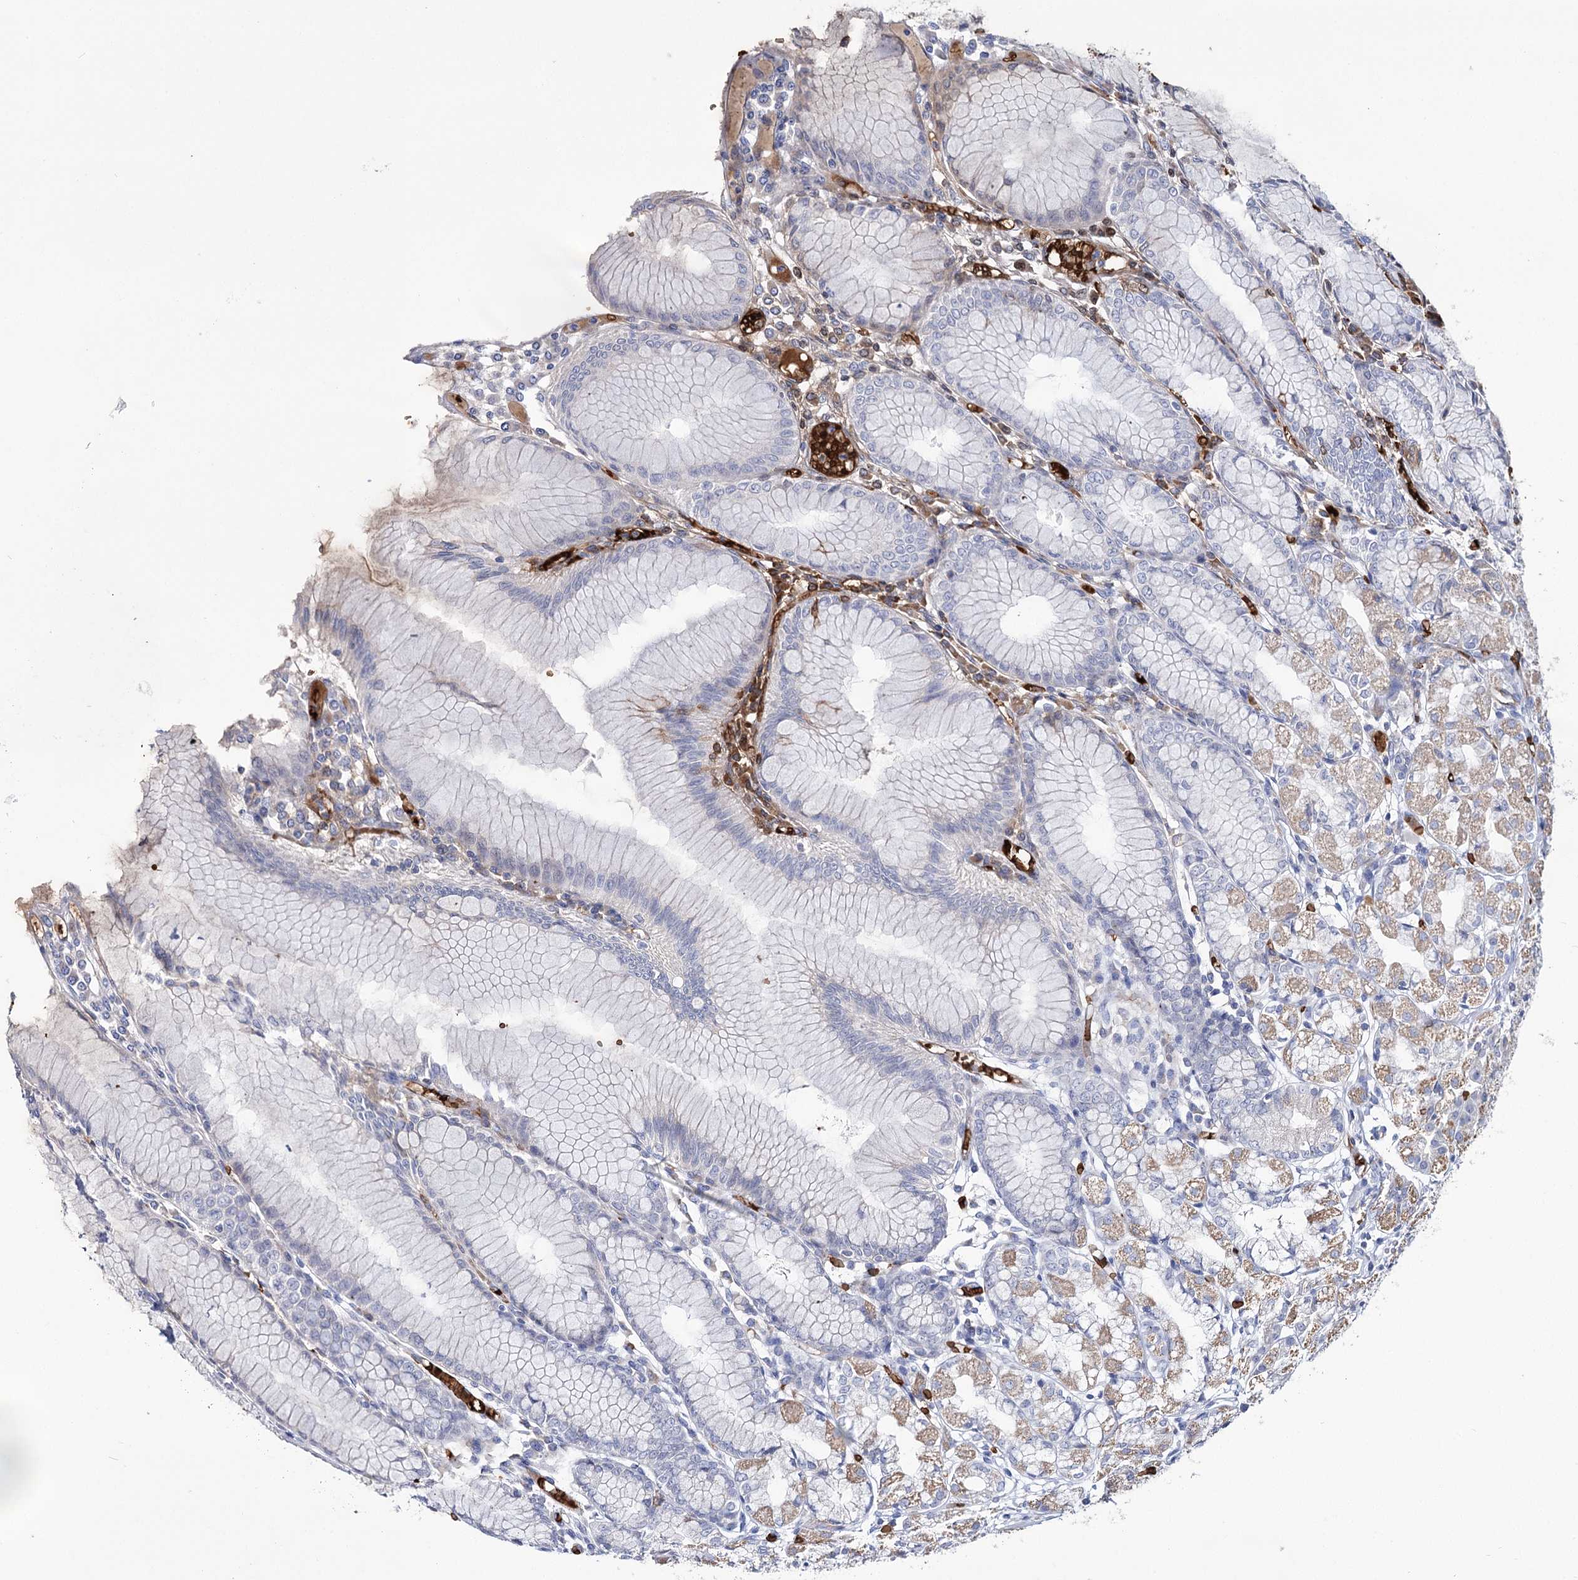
{"staining": {"intensity": "moderate", "quantity": "<25%", "location": "cytoplasmic/membranous"}, "tissue": "stomach", "cell_type": "Glandular cells", "image_type": "normal", "snomed": [{"axis": "morphology", "description": "Normal tissue, NOS"}, {"axis": "topography", "description": "Stomach"}], "caption": "An IHC histopathology image of unremarkable tissue is shown. Protein staining in brown highlights moderate cytoplasmic/membranous positivity in stomach within glandular cells. The staining was performed using DAB (3,3'-diaminobenzidine), with brown indicating positive protein expression. Nuclei are stained blue with hematoxylin.", "gene": "GBF1", "patient": {"sex": "female", "age": 57}}